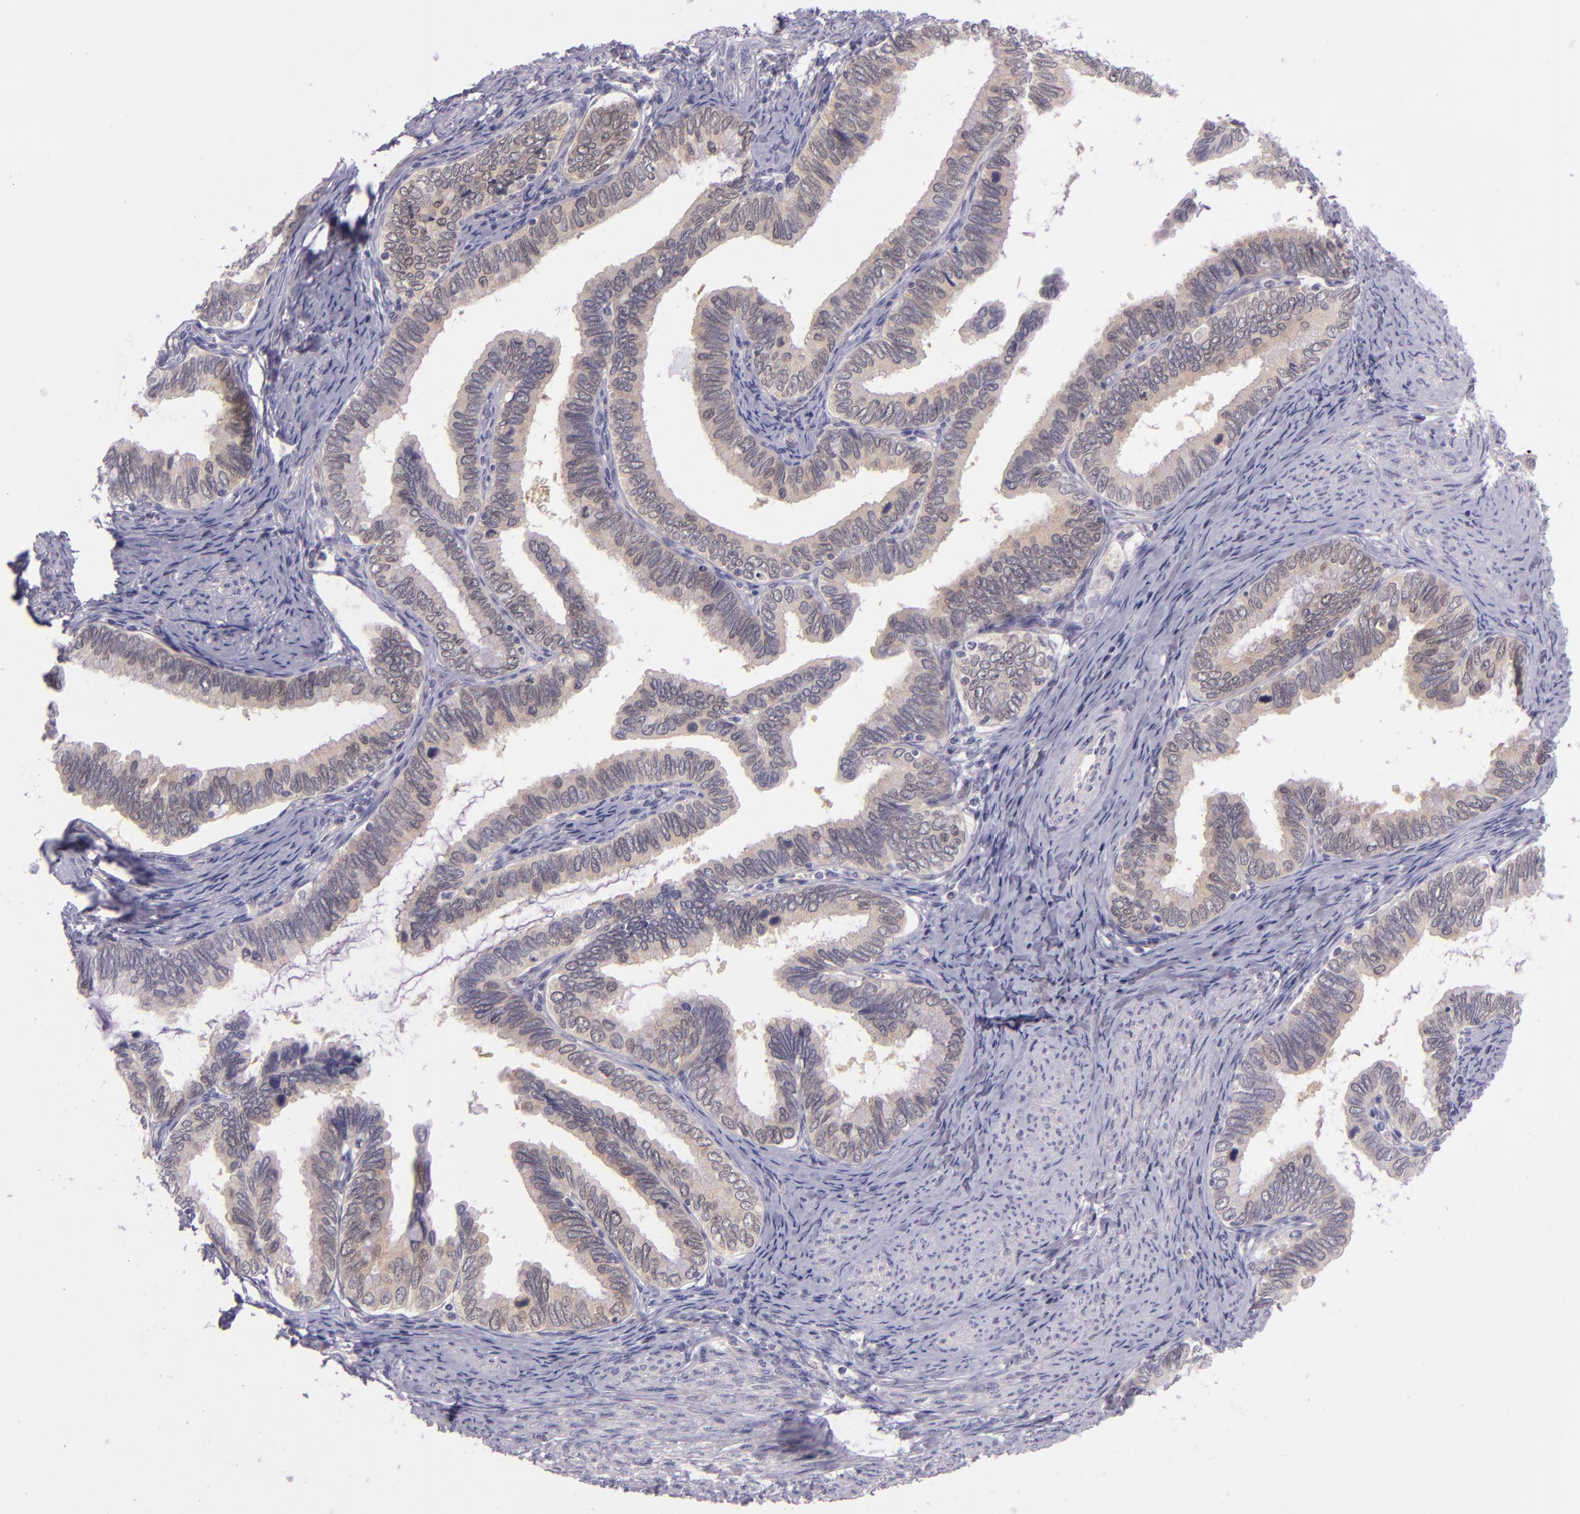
{"staining": {"intensity": "weak", "quantity": "25%-75%", "location": "cytoplasmic/membranous"}, "tissue": "cervical cancer", "cell_type": "Tumor cells", "image_type": "cancer", "snomed": [{"axis": "morphology", "description": "Adenocarcinoma, NOS"}, {"axis": "topography", "description": "Cervix"}], "caption": "The micrograph demonstrates immunohistochemical staining of adenocarcinoma (cervical). There is weak cytoplasmic/membranous staining is identified in approximately 25%-75% of tumor cells.", "gene": "CSE1L", "patient": {"sex": "female", "age": 49}}